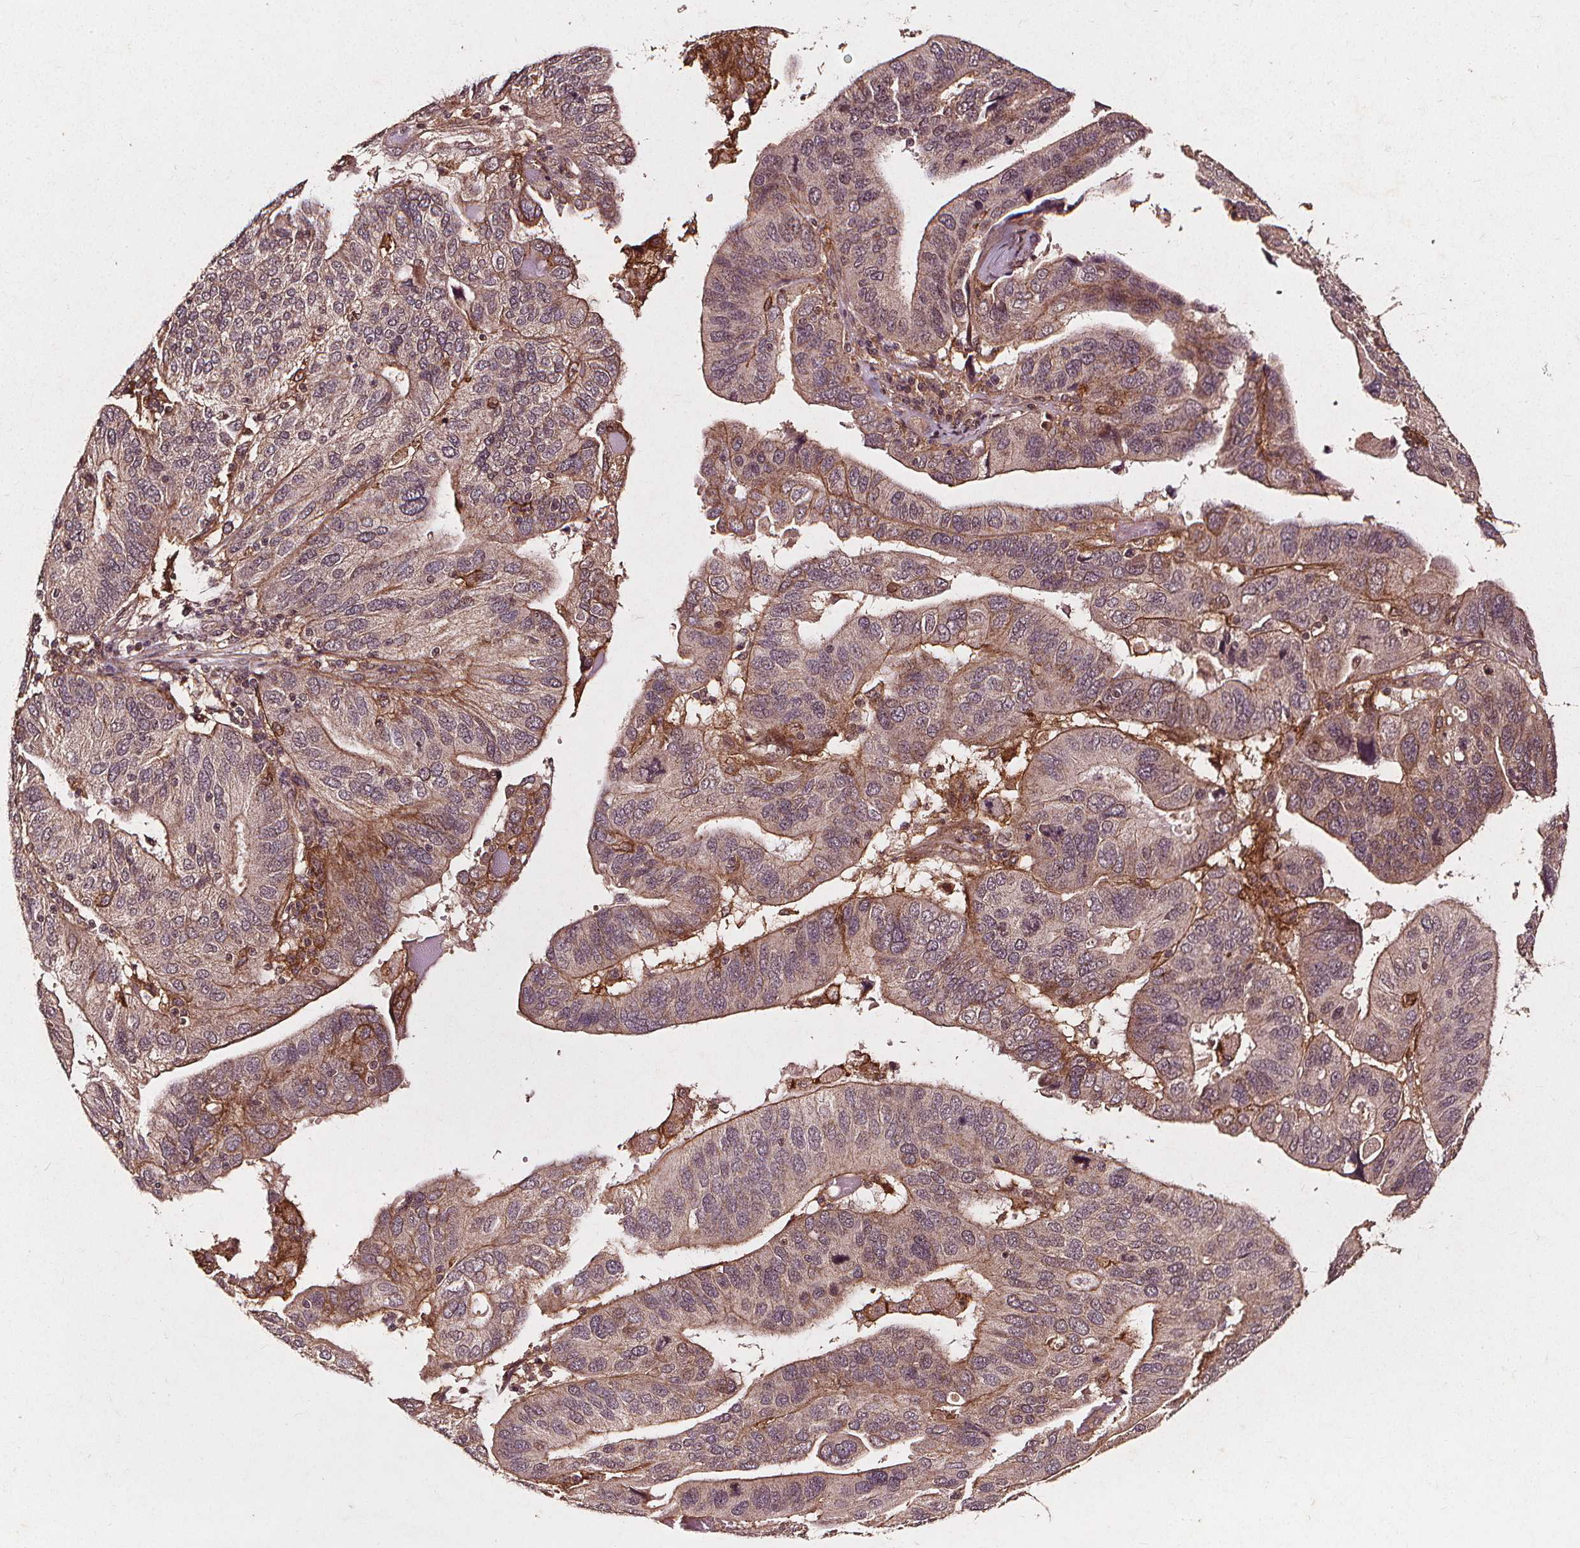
{"staining": {"intensity": "moderate", "quantity": "25%-75%", "location": "cytoplasmic/membranous"}, "tissue": "ovarian cancer", "cell_type": "Tumor cells", "image_type": "cancer", "snomed": [{"axis": "morphology", "description": "Cystadenocarcinoma, serous, NOS"}, {"axis": "topography", "description": "Ovary"}], "caption": "A high-resolution photomicrograph shows immunohistochemistry (IHC) staining of serous cystadenocarcinoma (ovarian), which shows moderate cytoplasmic/membranous staining in approximately 25%-75% of tumor cells.", "gene": "ABCA1", "patient": {"sex": "female", "age": 79}}